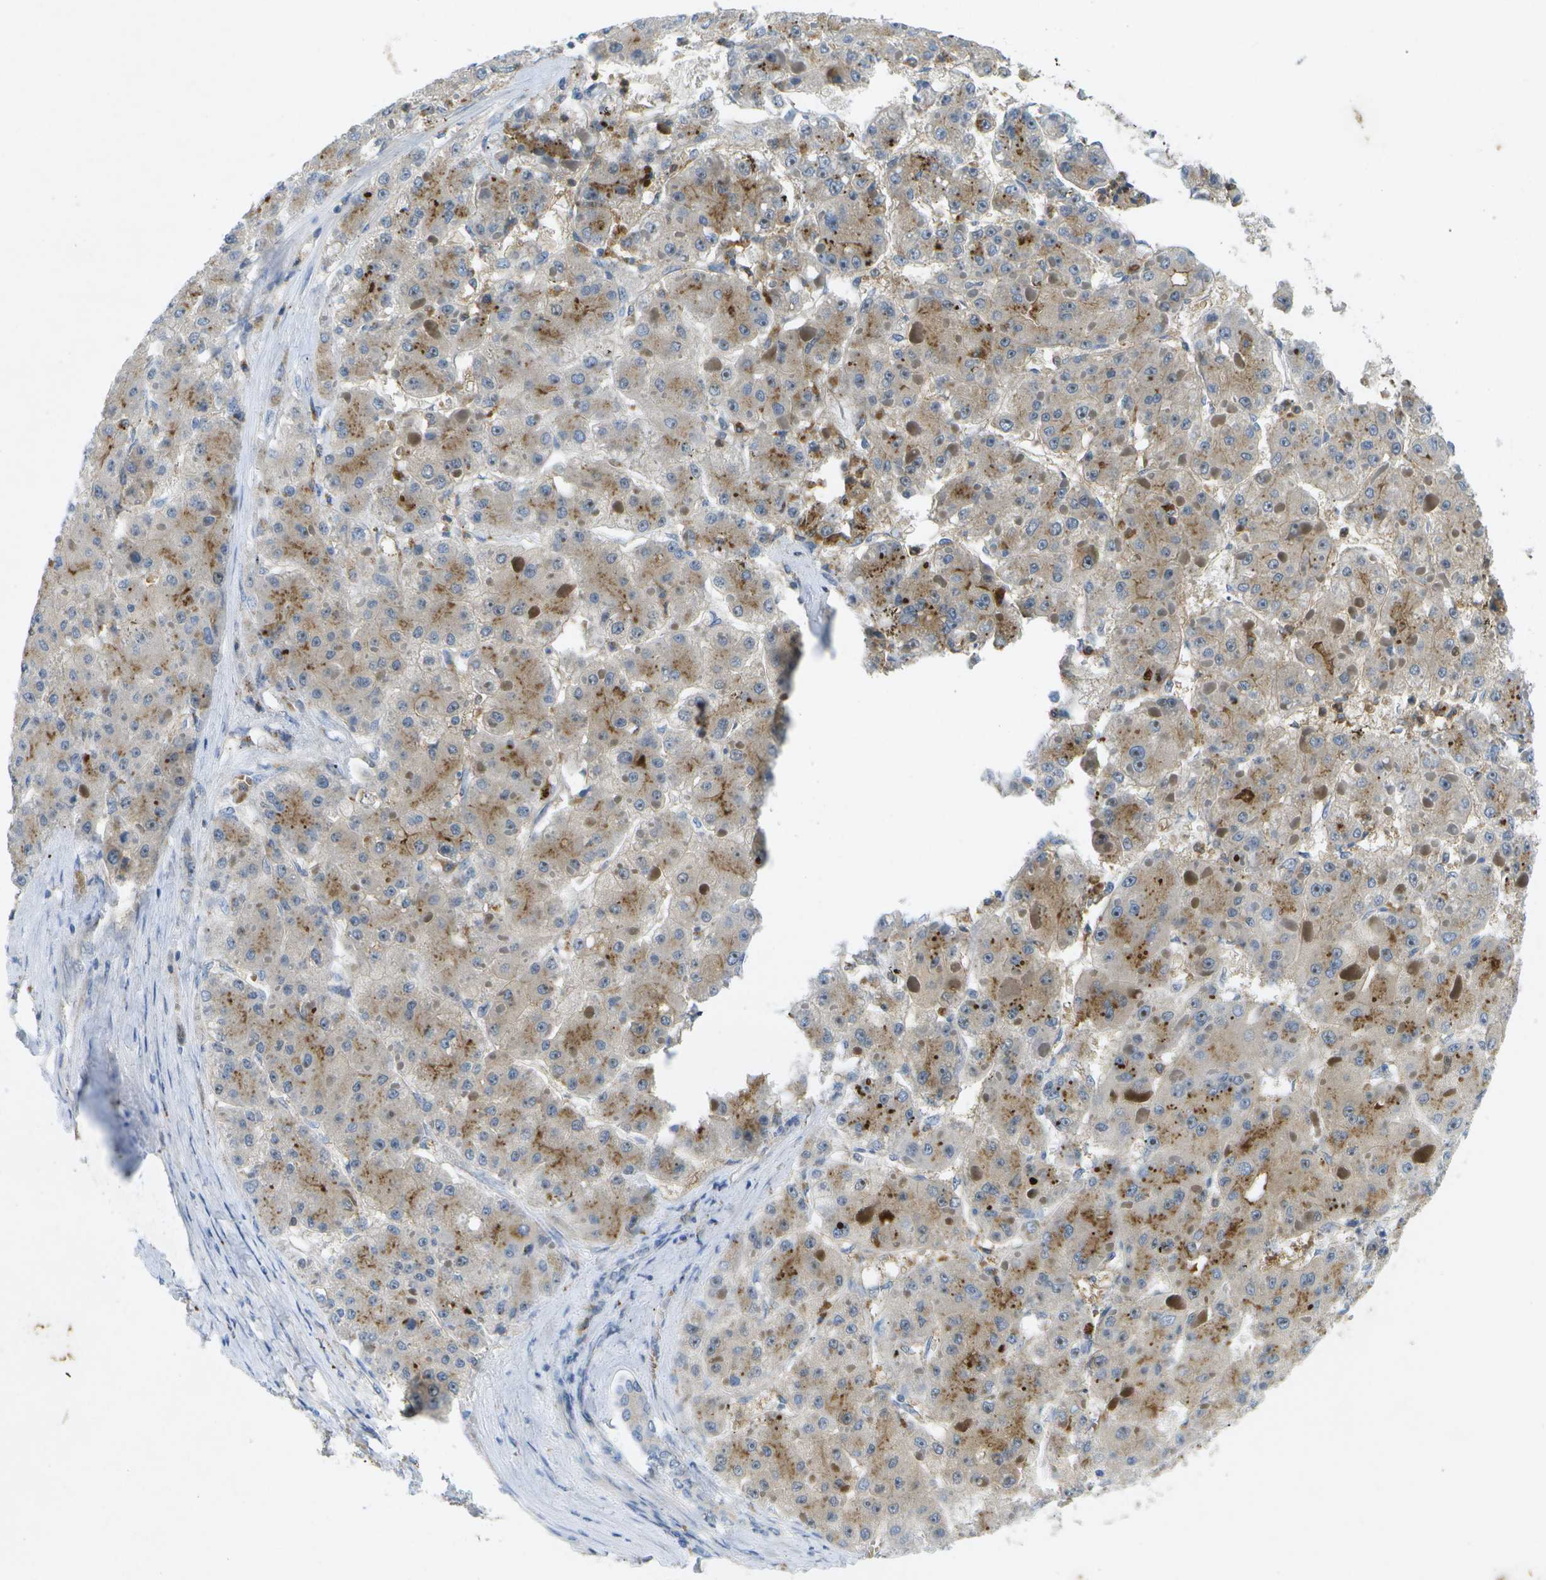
{"staining": {"intensity": "moderate", "quantity": "25%-75%", "location": "cytoplasmic/membranous"}, "tissue": "liver cancer", "cell_type": "Tumor cells", "image_type": "cancer", "snomed": [{"axis": "morphology", "description": "Carcinoma, Hepatocellular, NOS"}, {"axis": "topography", "description": "Liver"}], "caption": "Tumor cells reveal medium levels of moderate cytoplasmic/membranous positivity in approximately 25%-75% of cells in liver cancer (hepatocellular carcinoma).", "gene": "LIPG", "patient": {"sex": "female", "age": 73}}